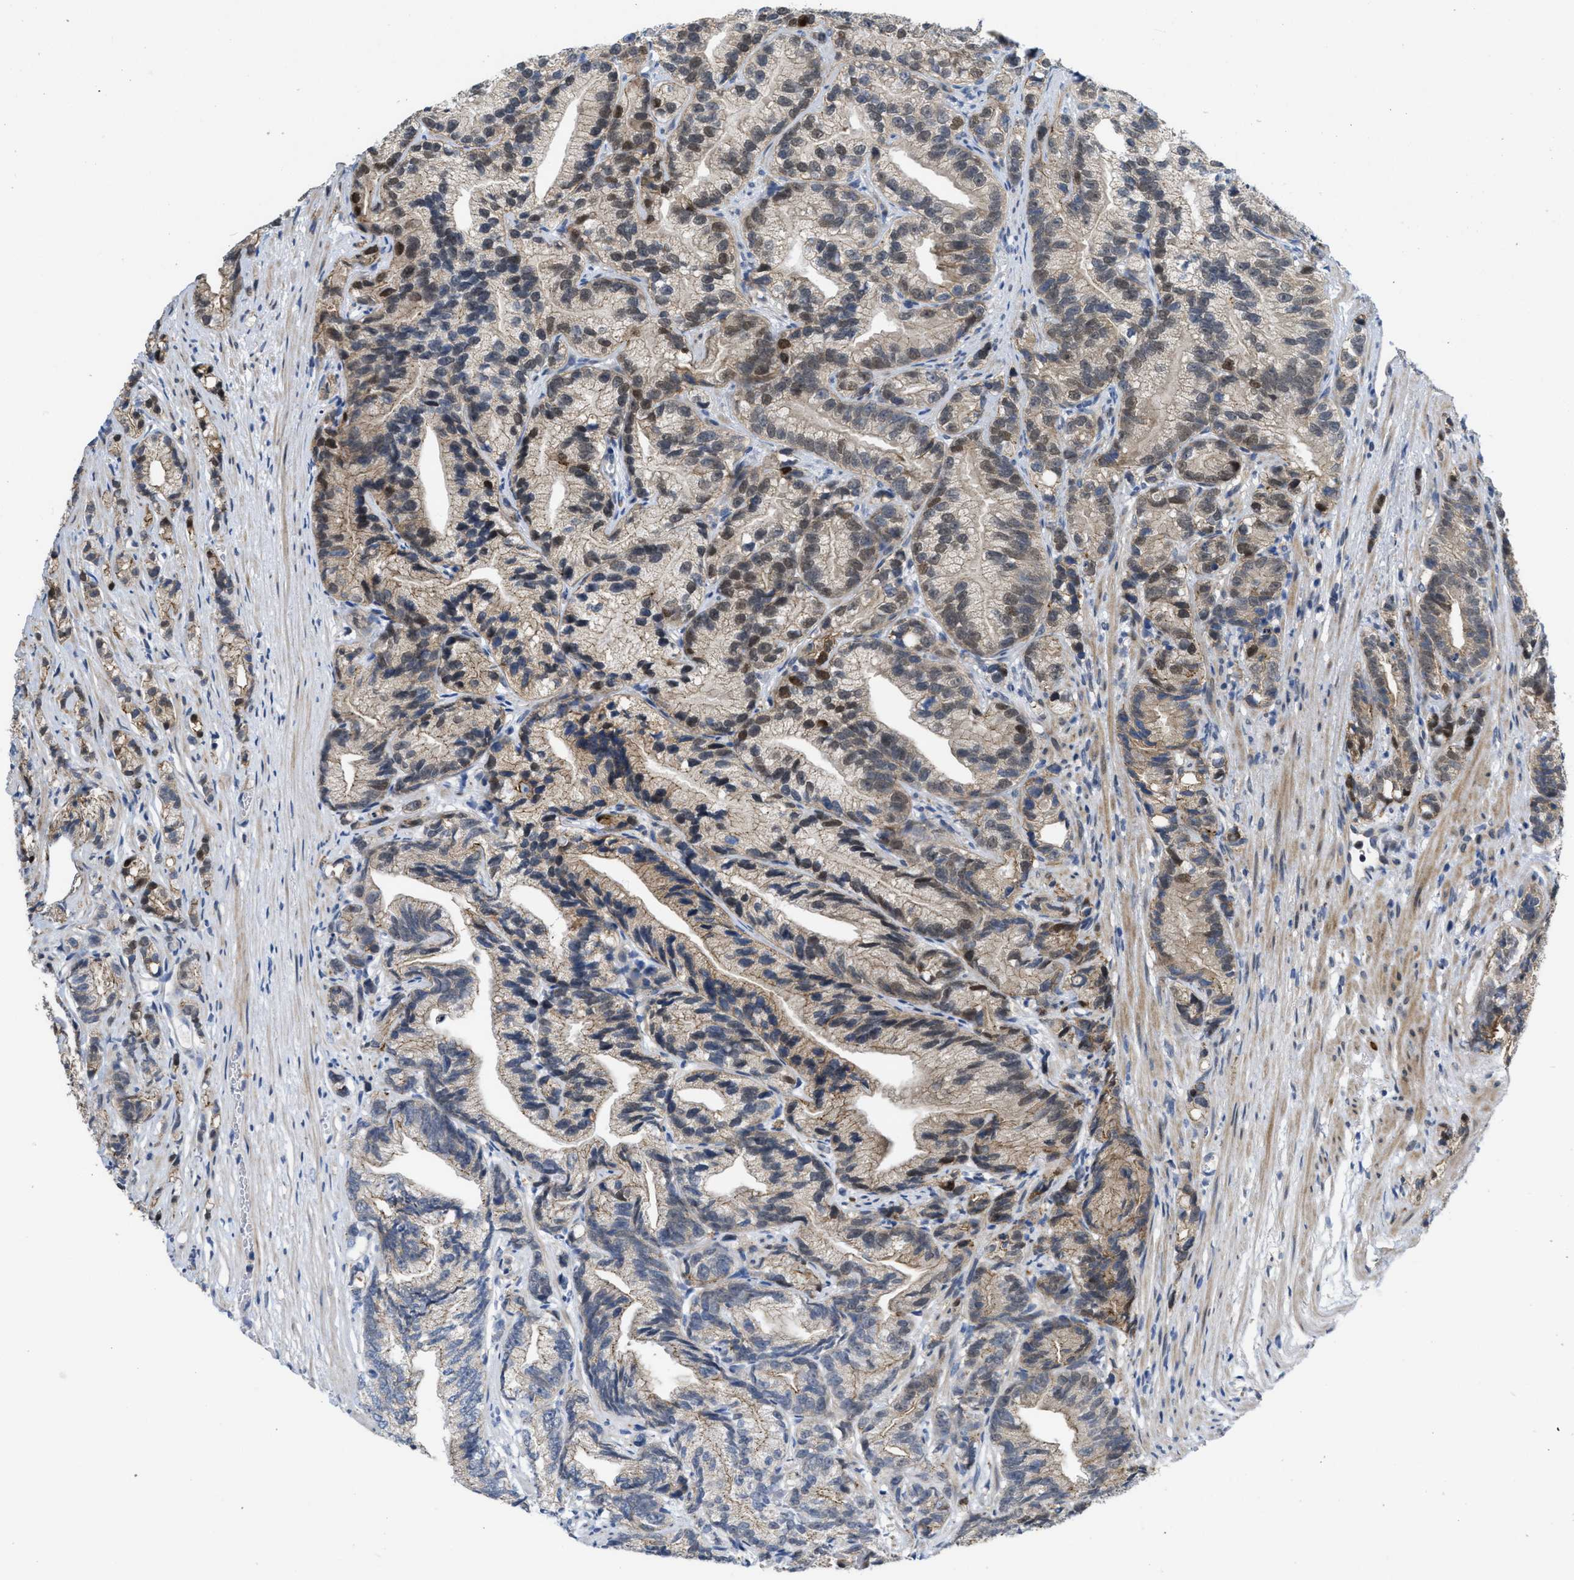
{"staining": {"intensity": "weak", "quantity": "25%-75%", "location": "cytoplasmic/membranous,nuclear"}, "tissue": "prostate cancer", "cell_type": "Tumor cells", "image_type": "cancer", "snomed": [{"axis": "morphology", "description": "Adenocarcinoma, Low grade"}, {"axis": "topography", "description": "Prostate"}], "caption": "A photomicrograph of human prostate cancer stained for a protein demonstrates weak cytoplasmic/membranous and nuclear brown staining in tumor cells.", "gene": "CDPF1", "patient": {"sex": "male", "age": 89}}